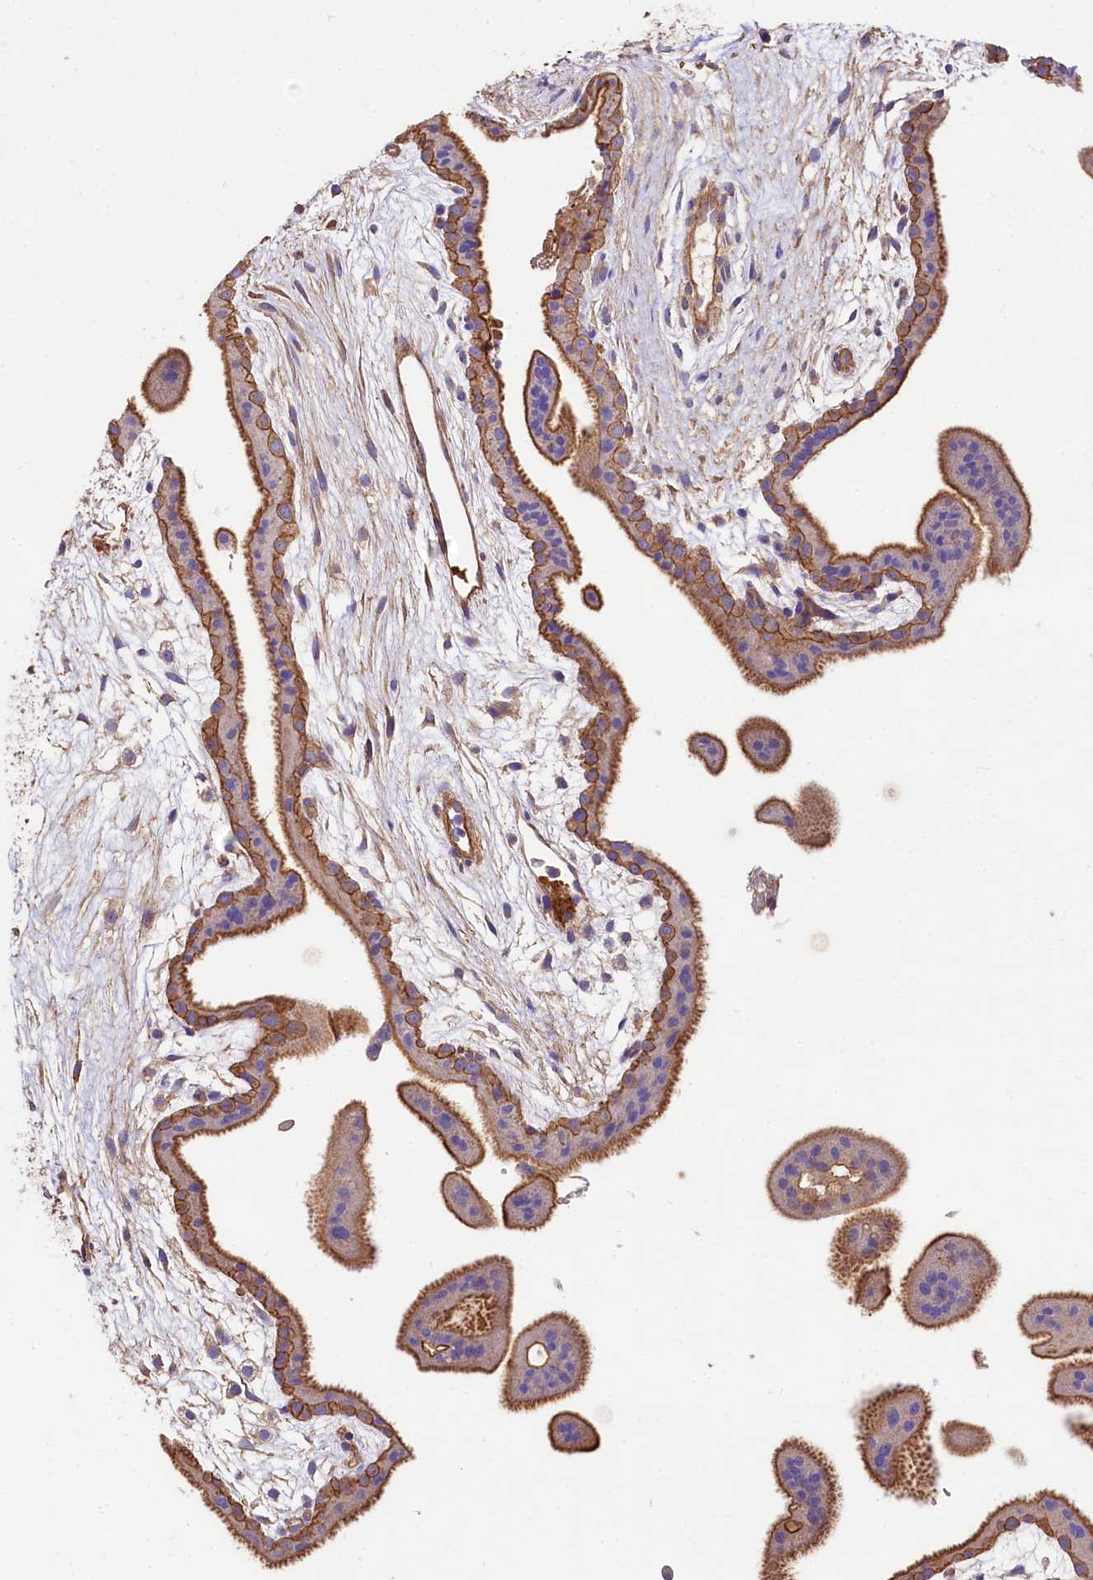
{"staining": {"intensity": "moderate", "quantity": ">75%", "location": "cytoplasmic/membranous"}, "tissue": "placenta", "cell_type": "Trophoblastic cells", "image_type": "normal", "snomed": [{"axis": "morphology", "description": "Normal tissue, NOS"}, {"axis": "topography", "description": "Placenta"}], "caption": "Protein analysis of benign placenta exhibits moderate cytoplasmic/membranous staining in about >75% of trophoblastic cells.", "gene": "FCHSD2", "patient": {"sex": "female", "age": 35}}